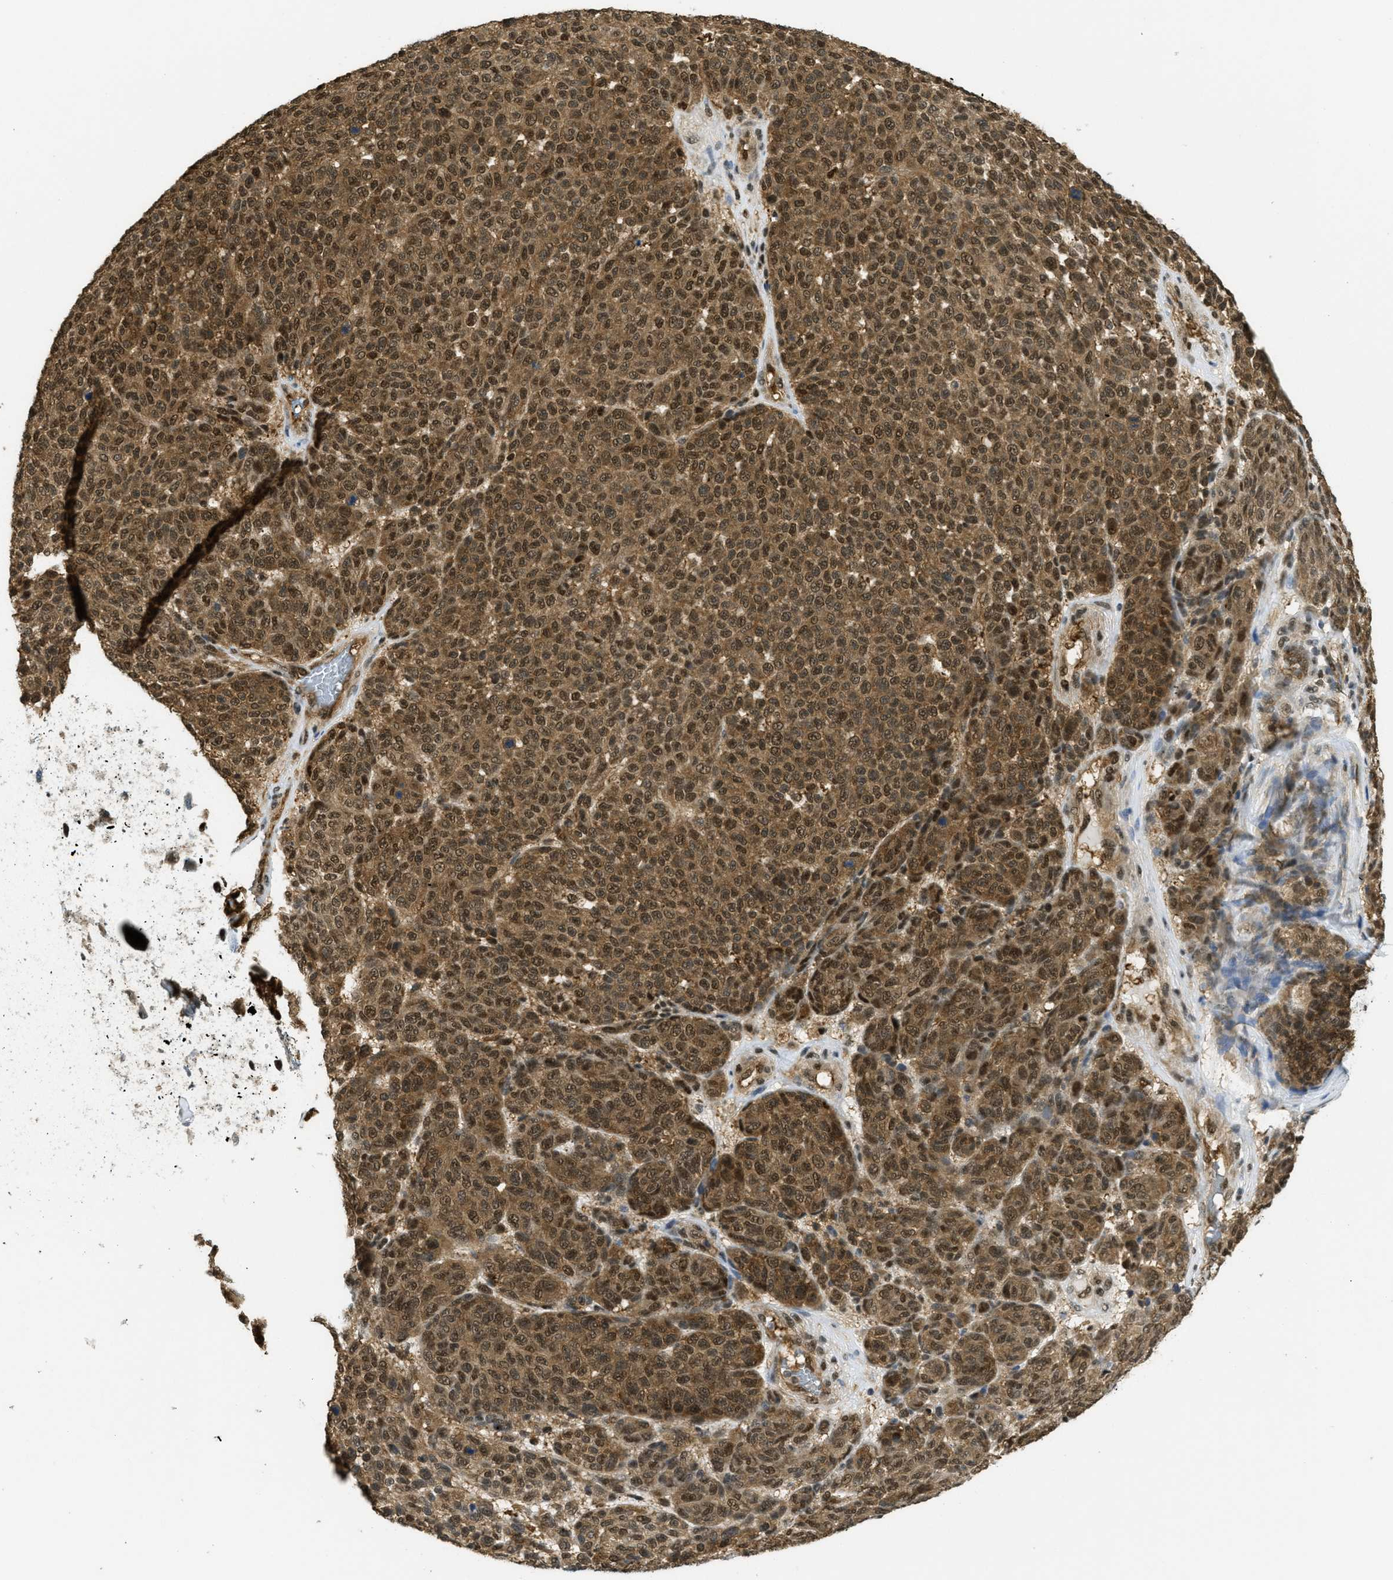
{"staining": {"intensity": "moderate", "quantity": ">75%", "location": "cytoplasmic/membranous,nuclear"}, "tissue": "melanoma", "cell_type": "Tumor cells", "image_type": "cancer", "snomed": [{"axis": "morphology", "description": "Malignant melanoma, NOS"}, {"axis": "topography", "description": "Skin"}], "caption": "Immunohistochemical staining of human melanoma exhibits medium levels of moderate cytoplasmic/membranous and nuclear positivity in approximately >75% of tumor cells. The protein is stained brown, and the nuclei are stained in blue (DAB (3,3'-diaminobenzidine) IHC with brightfield microscopy, high magnification).", "gene": "PSMC5", "patient": {"sex": "male", "age": 59}}